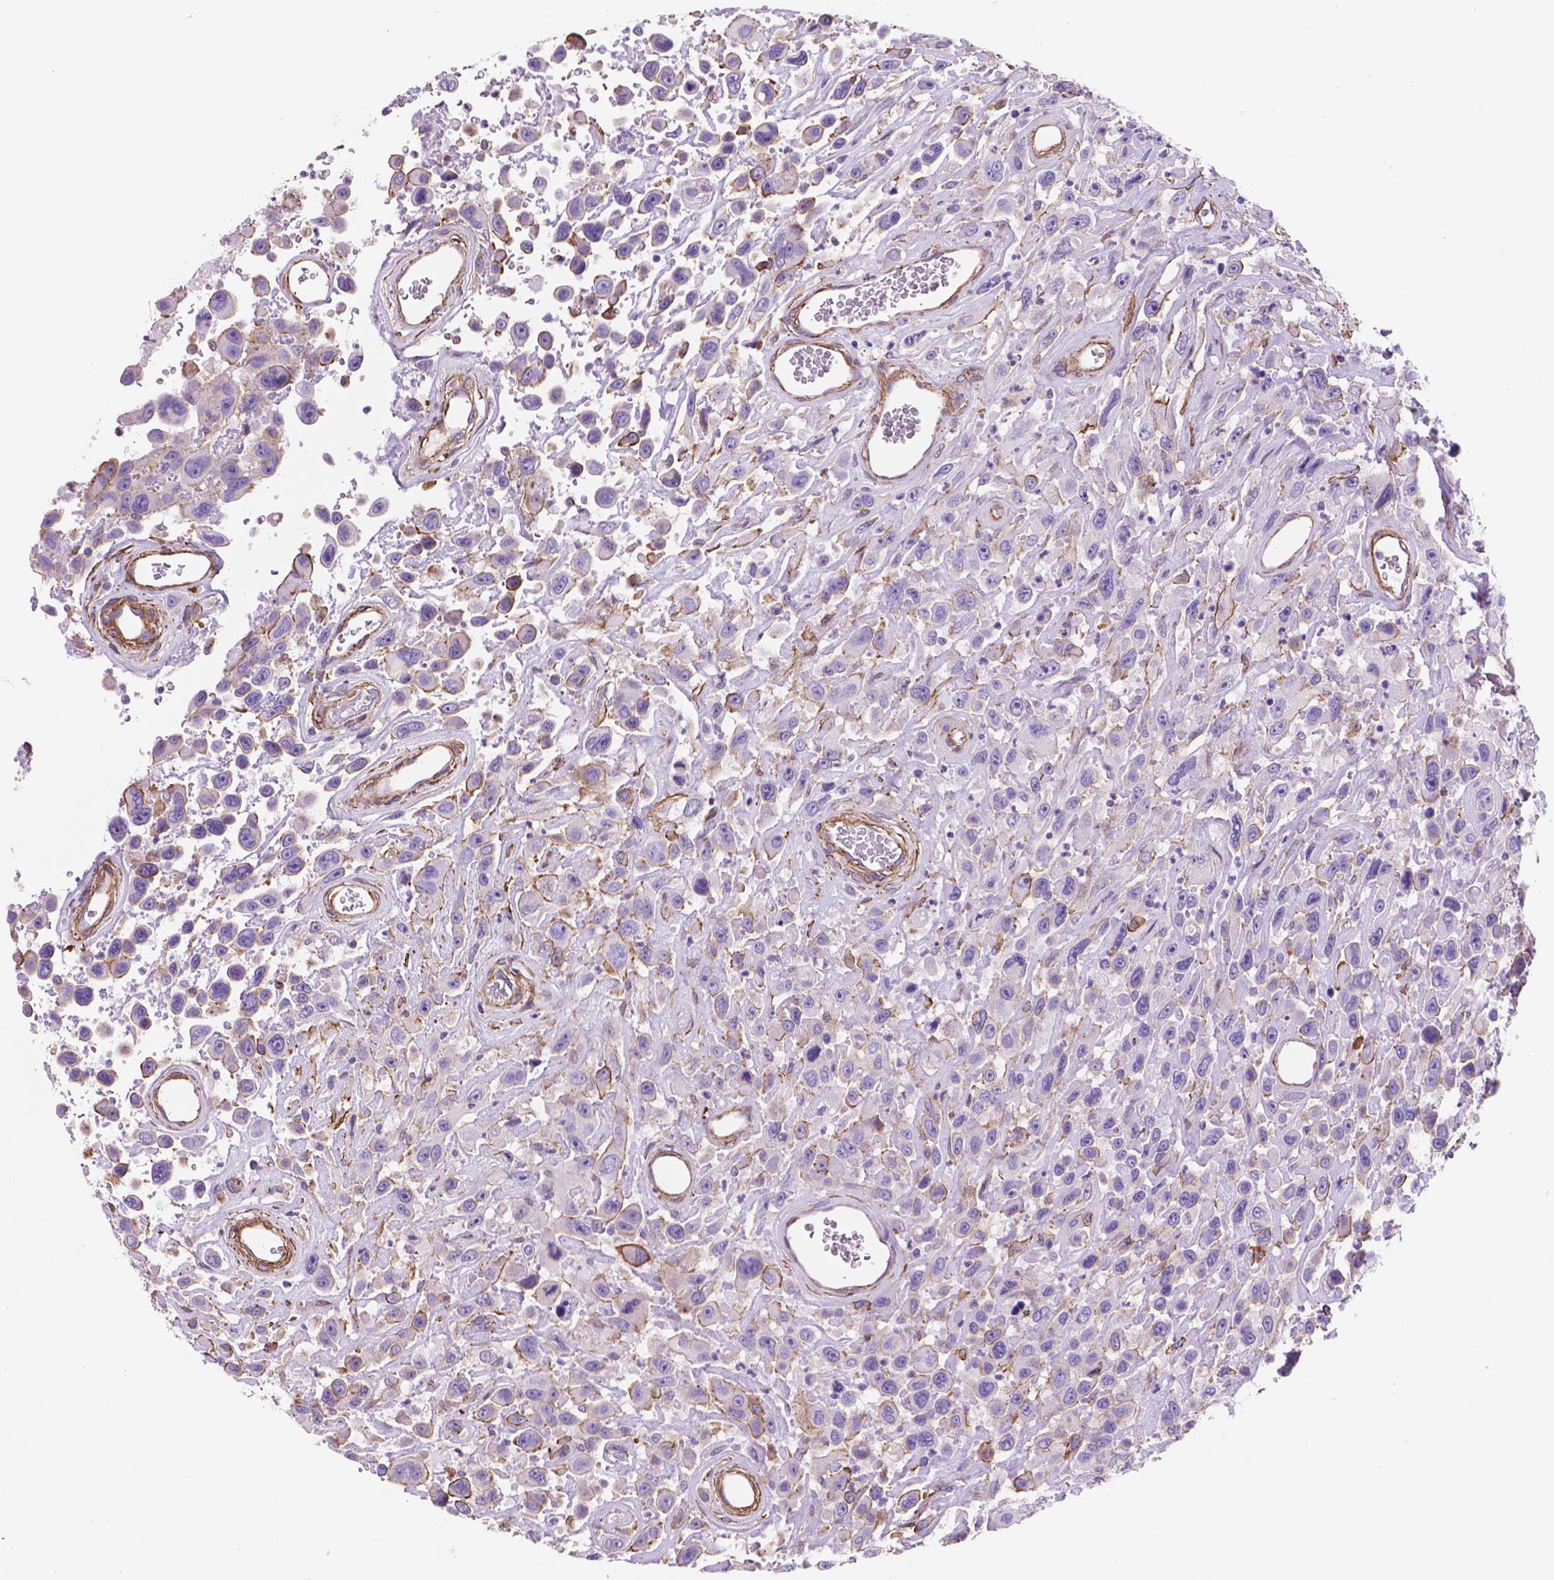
{"staining": {"intensity": "negative", "quantity": "none", "location": "none"}, "tissue": "urothelial cancer", "cell_type": "Tumor cells", "image_type": "cancer", "snomed": [{"axis": "morphology", "description": "Urothelial carcinoma, High grade"}, {"axis": "topography", "description": "Urinary bladder"}], "caption": "Tumor cells are negative for brown protein staining in high-grade urothelial carcinoma. (Immunohistochemistry, brightfield microscopy, high magnification).", "gene": "TOR2A", "patient": {"sex": "male", "age": 53}}